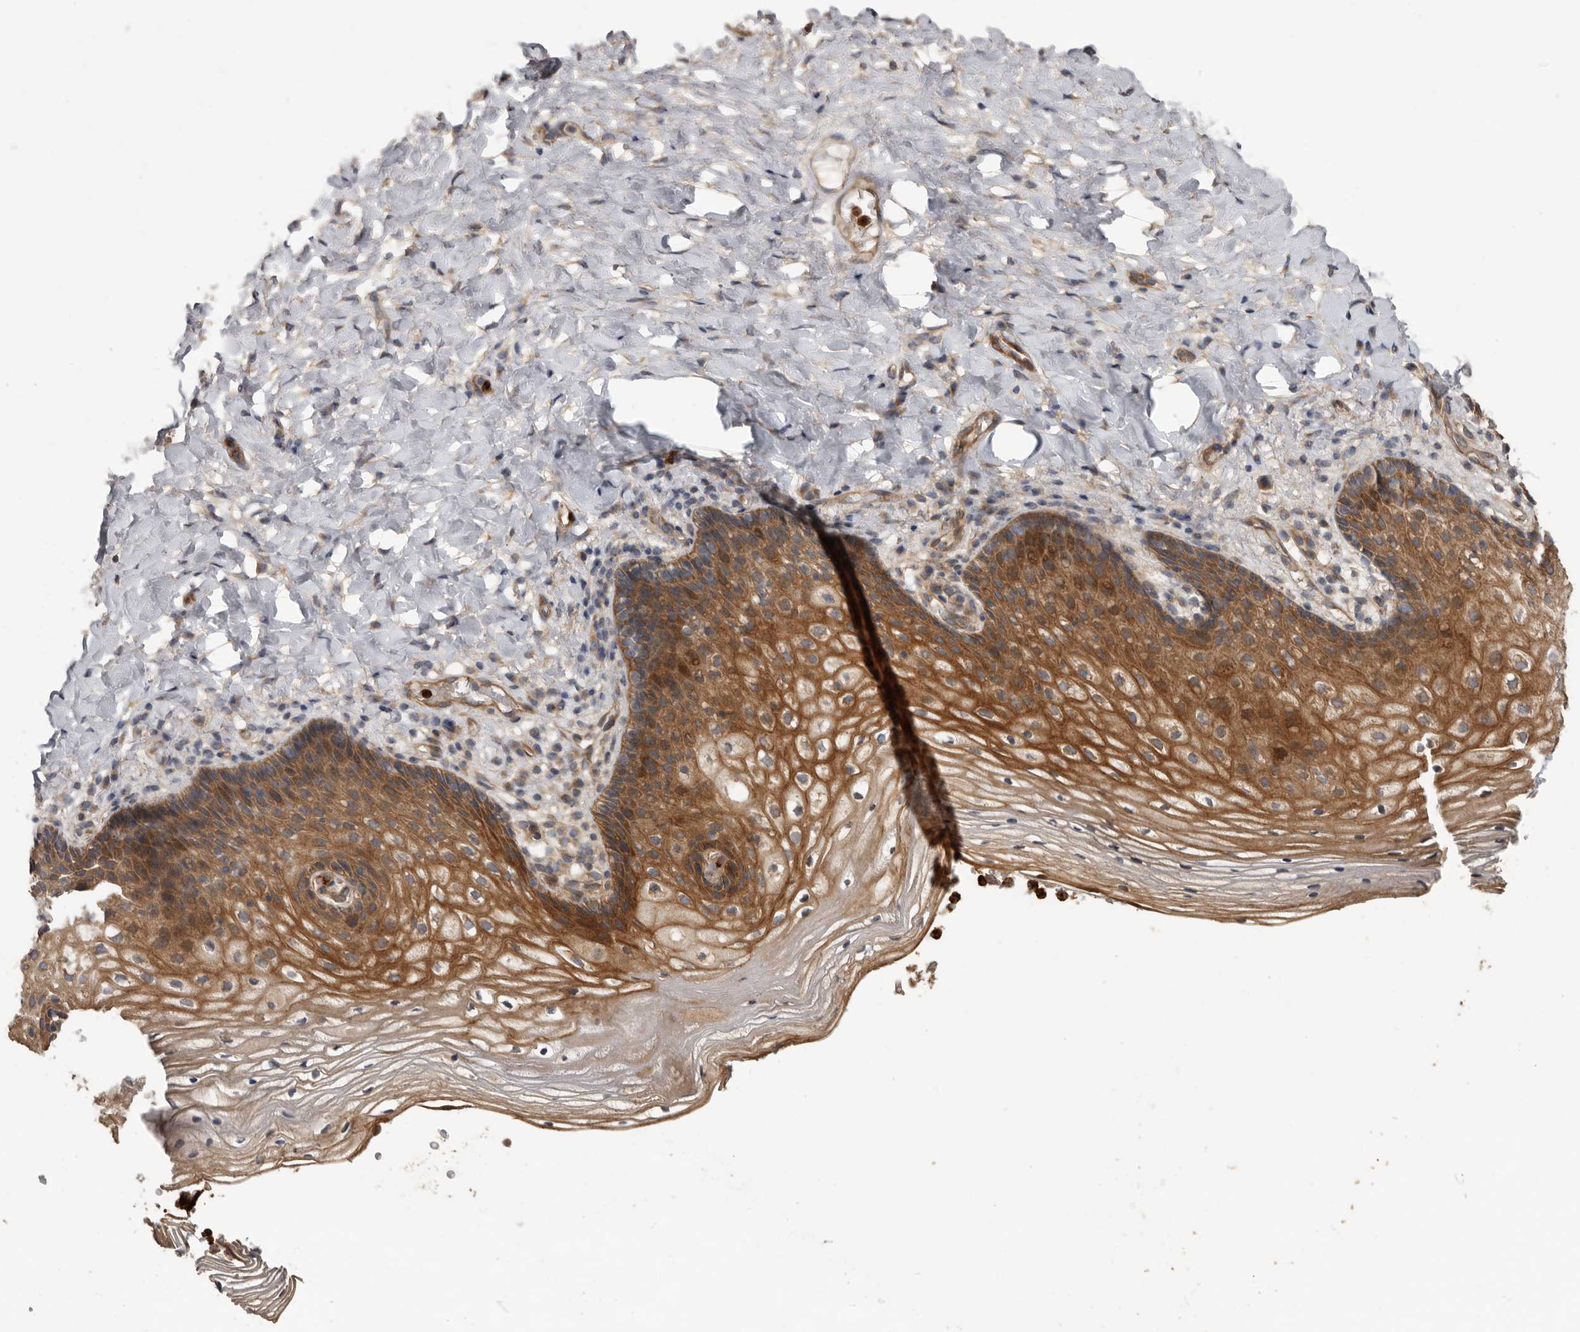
{"staining": {"intensity": "moderate", "quantity": ">75%", "location": "cytoplasmic/membranous"}, "tissue": "vagina", "cell_type": "Squamous epithelial cells", "image_type": "normal", "snomed": [{"axis": "morphology", "description": "Normal tissue, NOS"}, {"axis": "topography", "description": "Vagina"}], "caption": "Immunohistochemical staining of benign human vagina reveals >75% levels of moderate cytoplasmic/membranous protein staining in approximately >75% of squamous epithelial cells.", "gene": "ARHGEF5", "patient": {"sex": "female", "age": 60}}